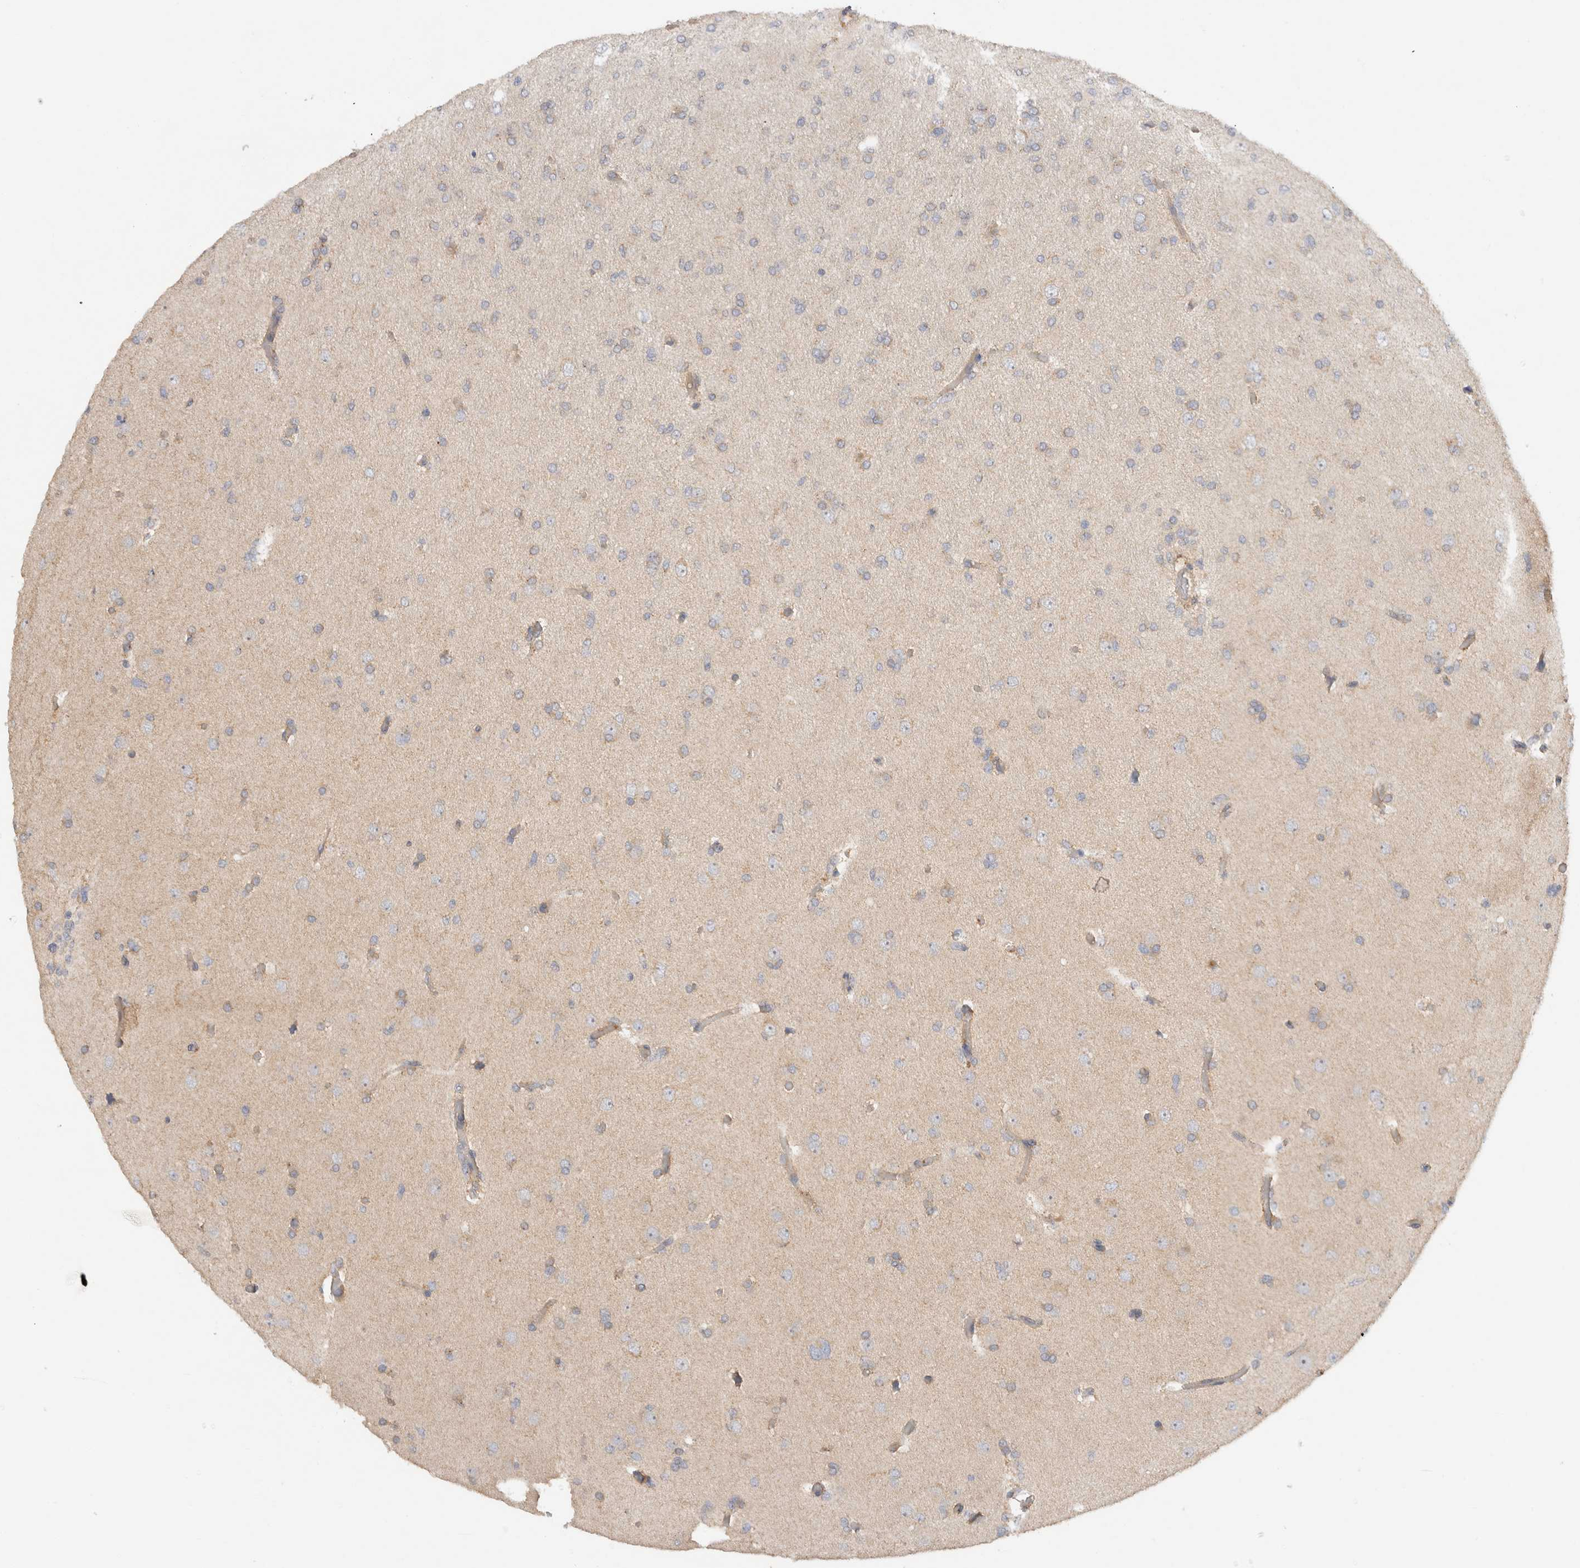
{"staining": {"intensity": "weak", "quantity": "<25%", "location": "cytoplasmic/membranous"}, "tissue": "glioma", "cell_type": "Tumor cells", "image_type": "cancer", "snomed": [{"axis": "morphology", "description": "Glioma, malignant, High grade"}, {"axis": "topography", "description": "Cerebral cortex"}], "caption": "Image shows no significant protein expression in tumor cells of glioma.", "gene": "SGK3", "patient": {"sex": "female", "age": 36}}